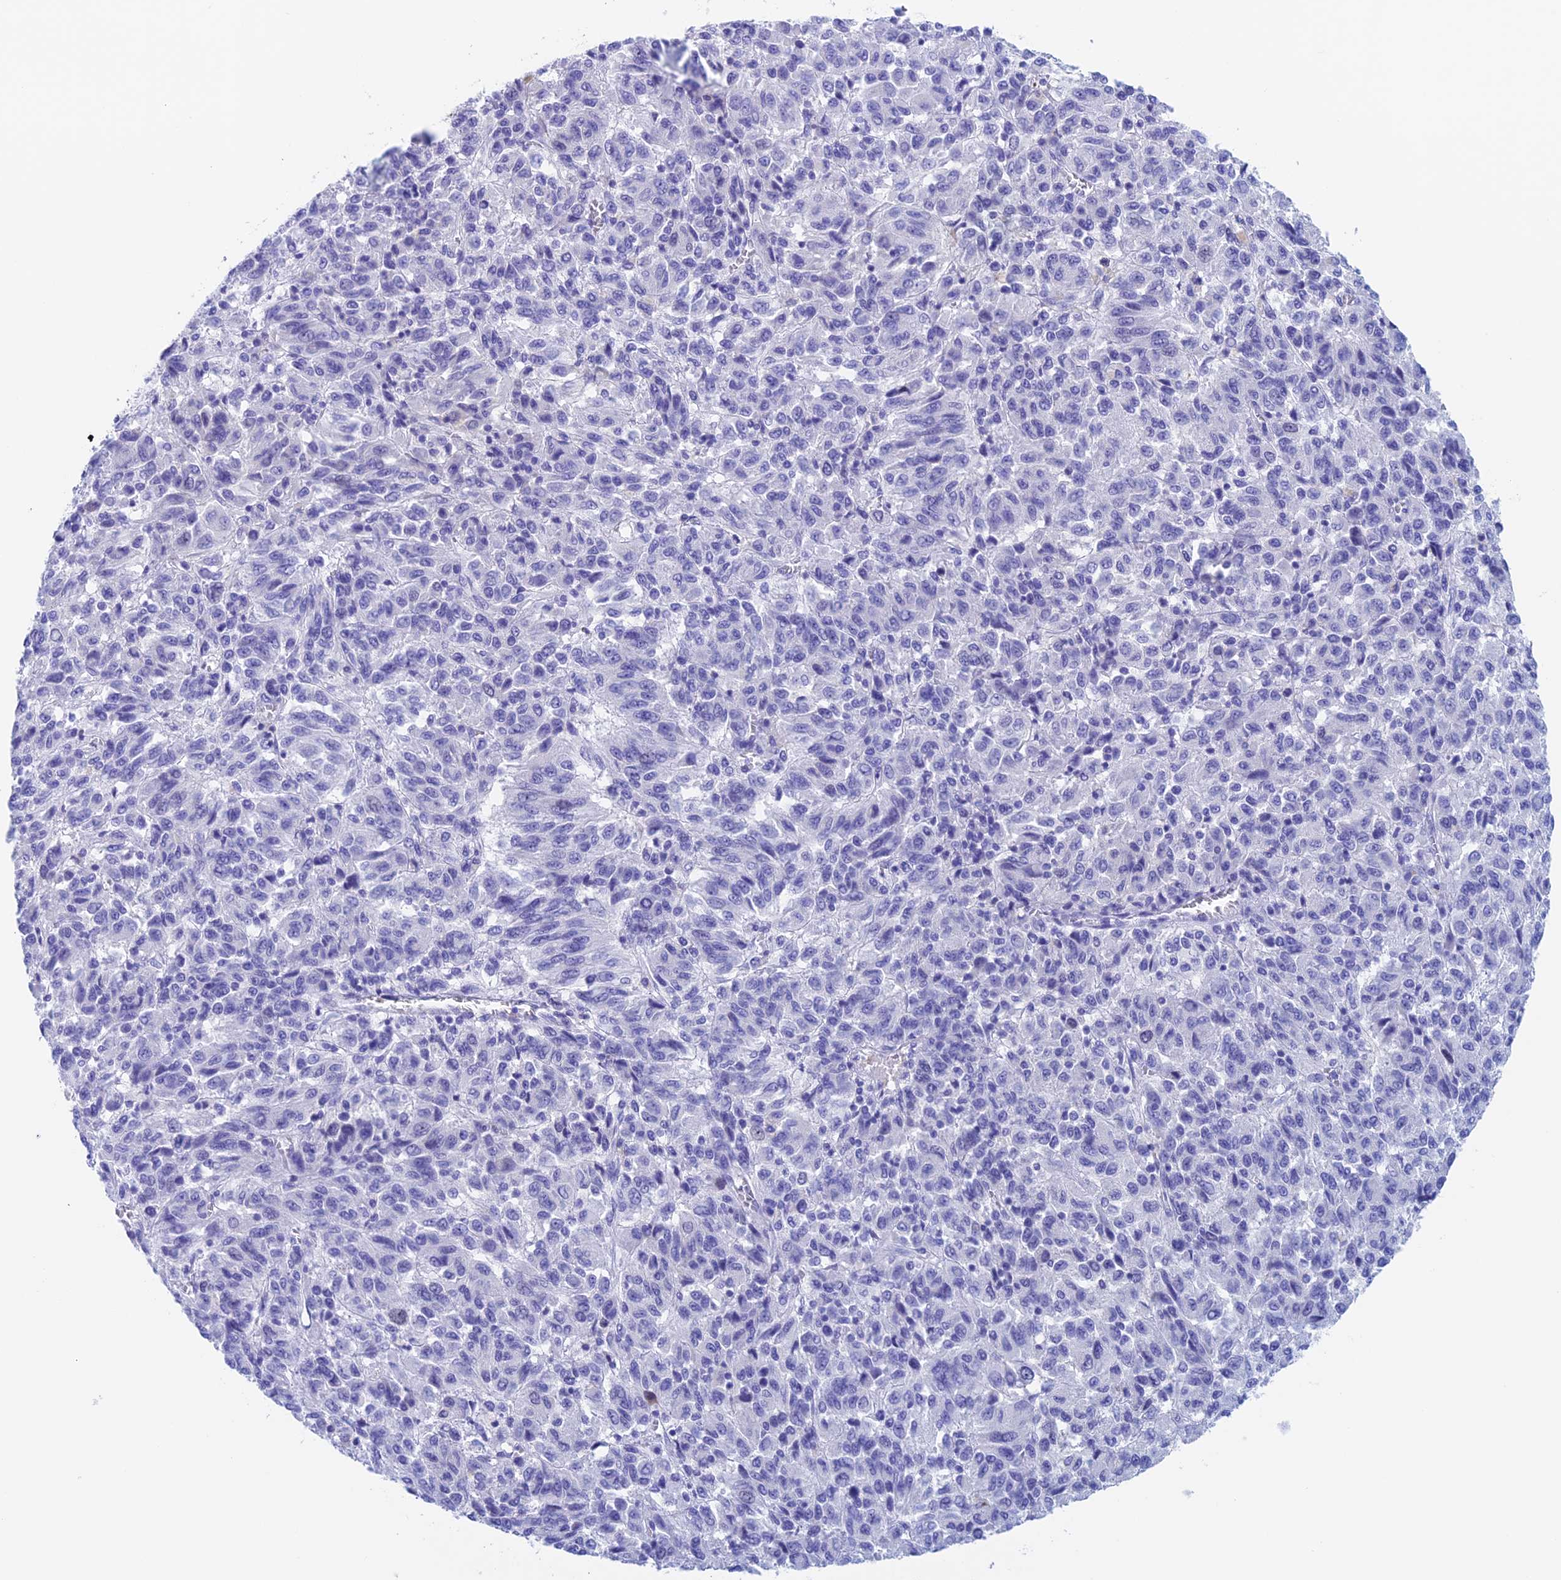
{"staining": {"intensity": "negative", "quantity": "none", "location": "none"}, "tissue": "melanoma", "cell_type": "Tumor cells", "image_type": "cancer", "snomed": [{"axis": "morphology", "description": "Malignant melanoma, Metastatic site"}, {"axis": "topography", "description": "Lung"}], "caption": "High magnification brightfield microscopy of melanoma stained with DAB (brown) and counterstained with hematoxylin (blue): tumor cells show no significant expression.", "gene": "PSMC3IP", "patient": {"sex": "male", "age": 64}}